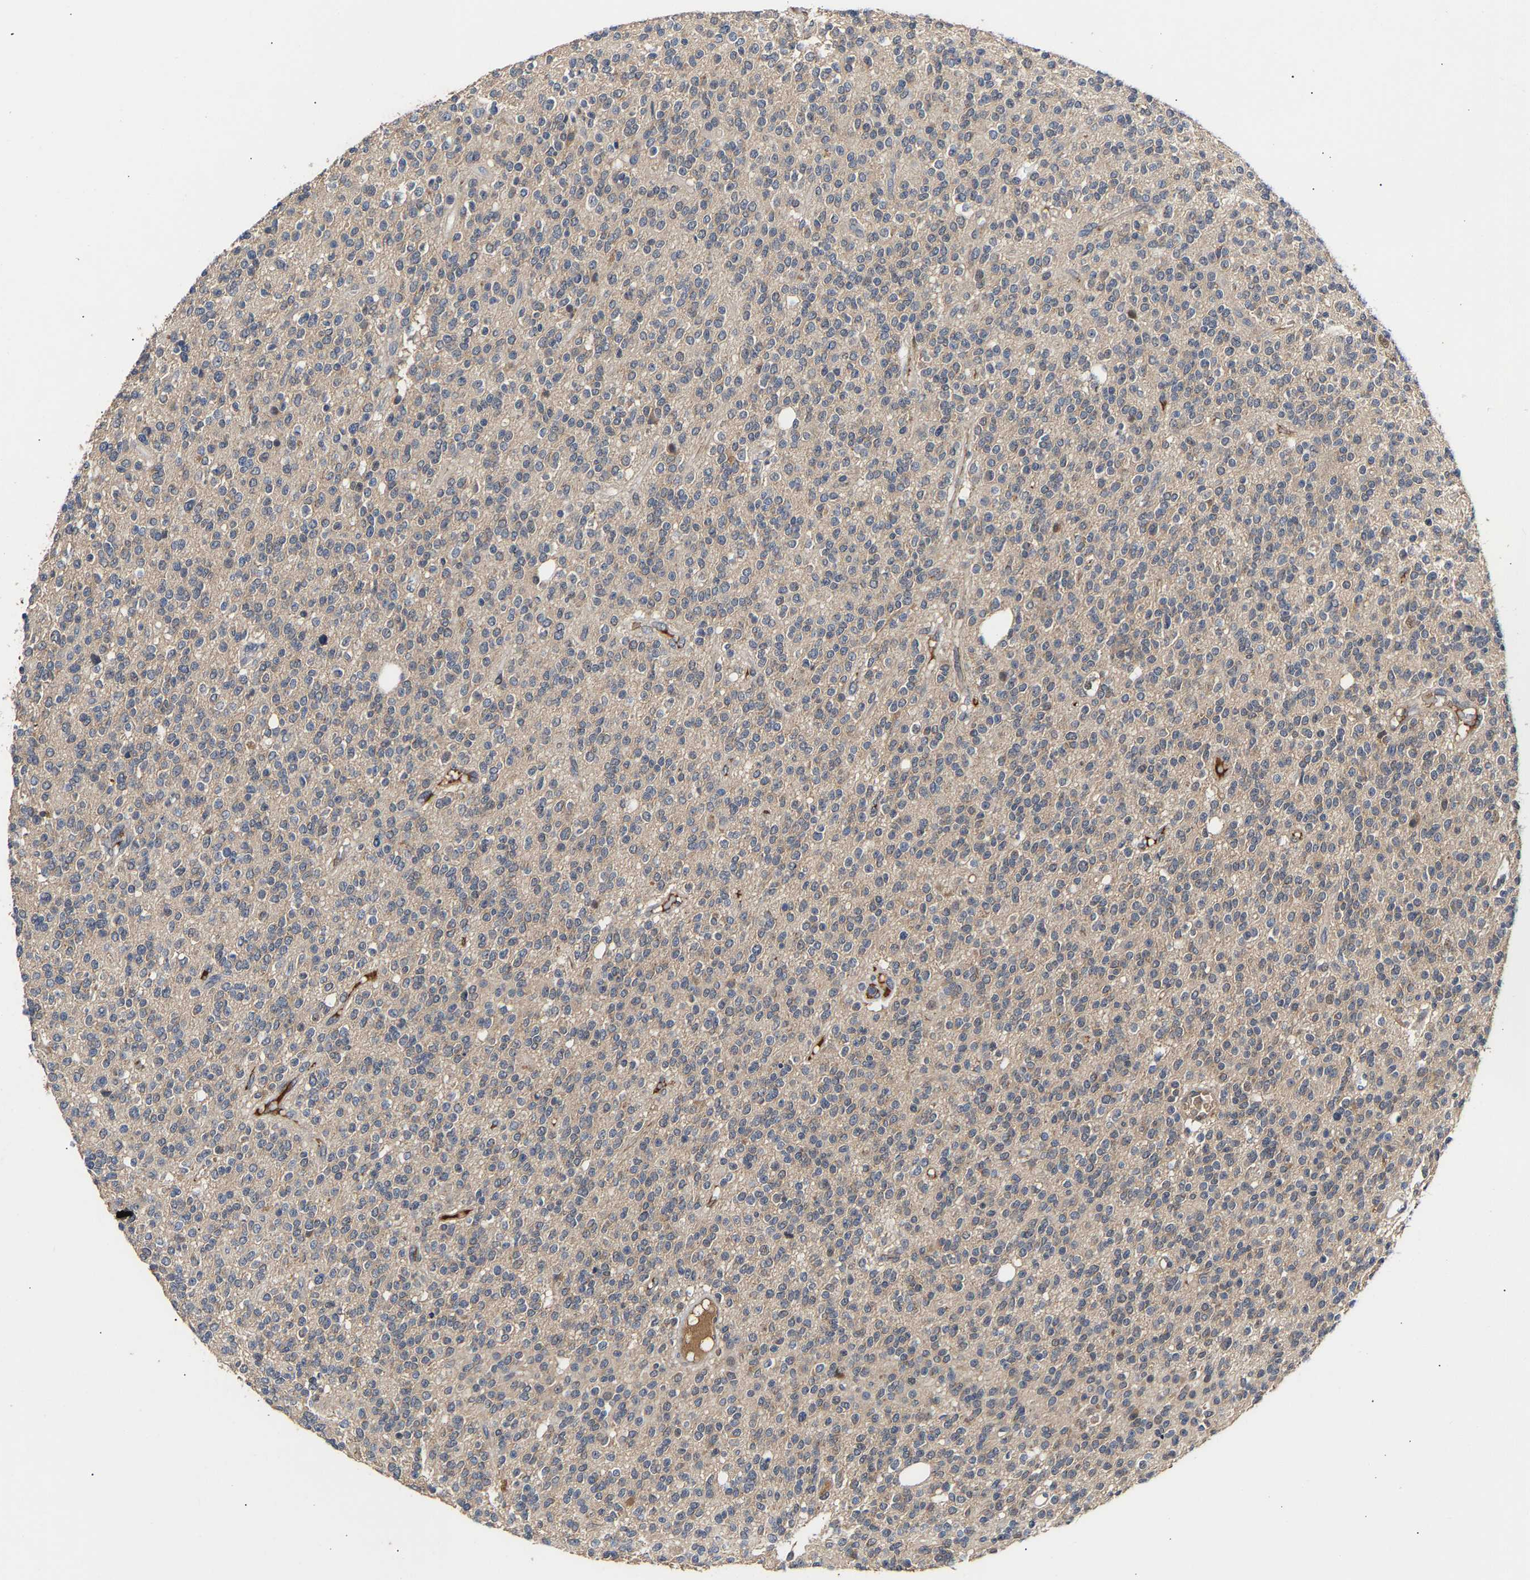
{"staining": {"intensity": "negative", "quantity": "none", "location": "none"}, "tissue": "glioma", "cell_type": "Tumor cells", "image_type": "cancer", "snomed": [{"axis": "morphology", "description": "Glioma, malignant, High grade"}, {"axis": "topography", "description": "Brain"}], "caption": "Immunohistochemistry (IHC) photomicrograph of malignant glioma (high-grade) stained for a protein (brown), which demonstrates no expression in tumor cells.", "gene": "KASH5", "patient": {"sex": "male", "age": 34}}